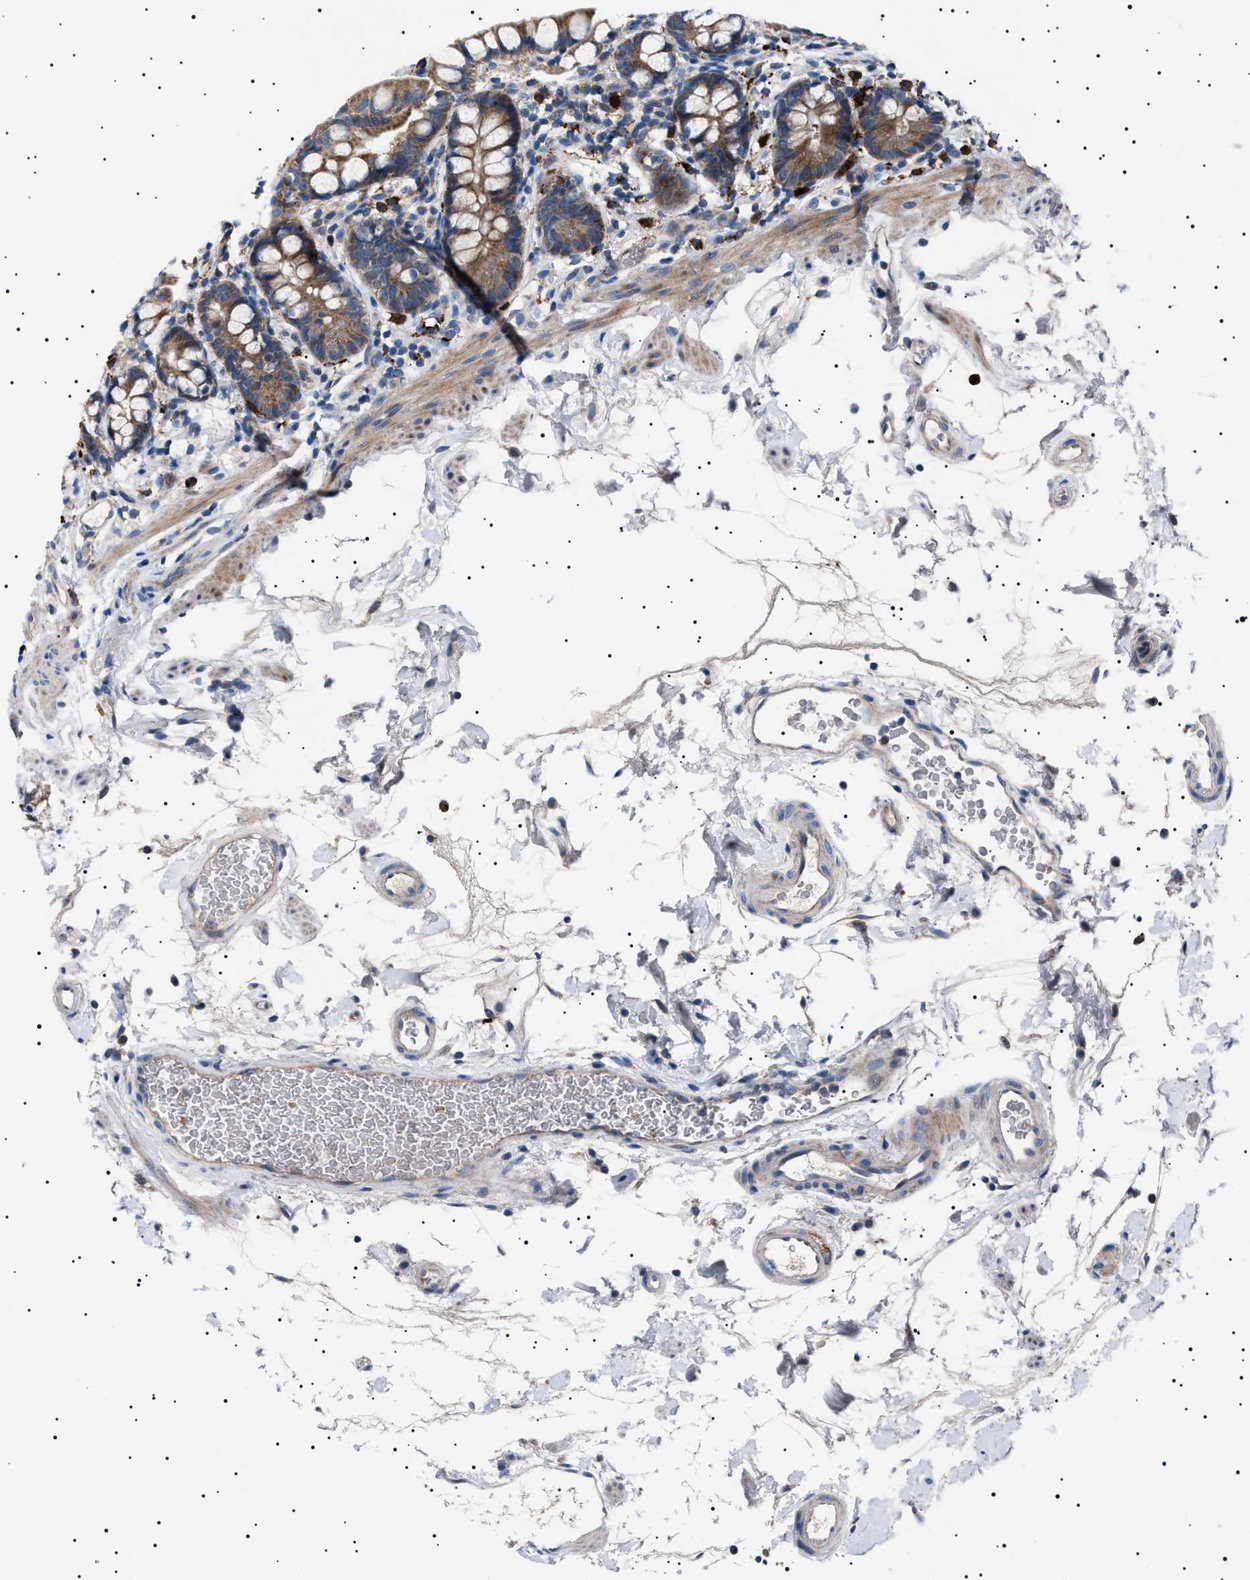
{"staining": {"intensity": "moderate", "quantity": ">75%", "location": "cytoplasmic/membranous"}, "tissue": "small intestine", "cell_type": "Glandular cells", "image_type": "normal", "snomed": [{"axis": "morphology", "description": "Normal tissue, NOS"}, {"axis": "topography", "description": "Small intestine"}], "caption": "Immunohistochemistry (DAB) staining of normal human small intestine exhibits moderate cytoplasmic/membranous protein expression in about >75% of glandular cells.", "gene": "PTRH1", "patient": {"sex": "female", "age": 84}}